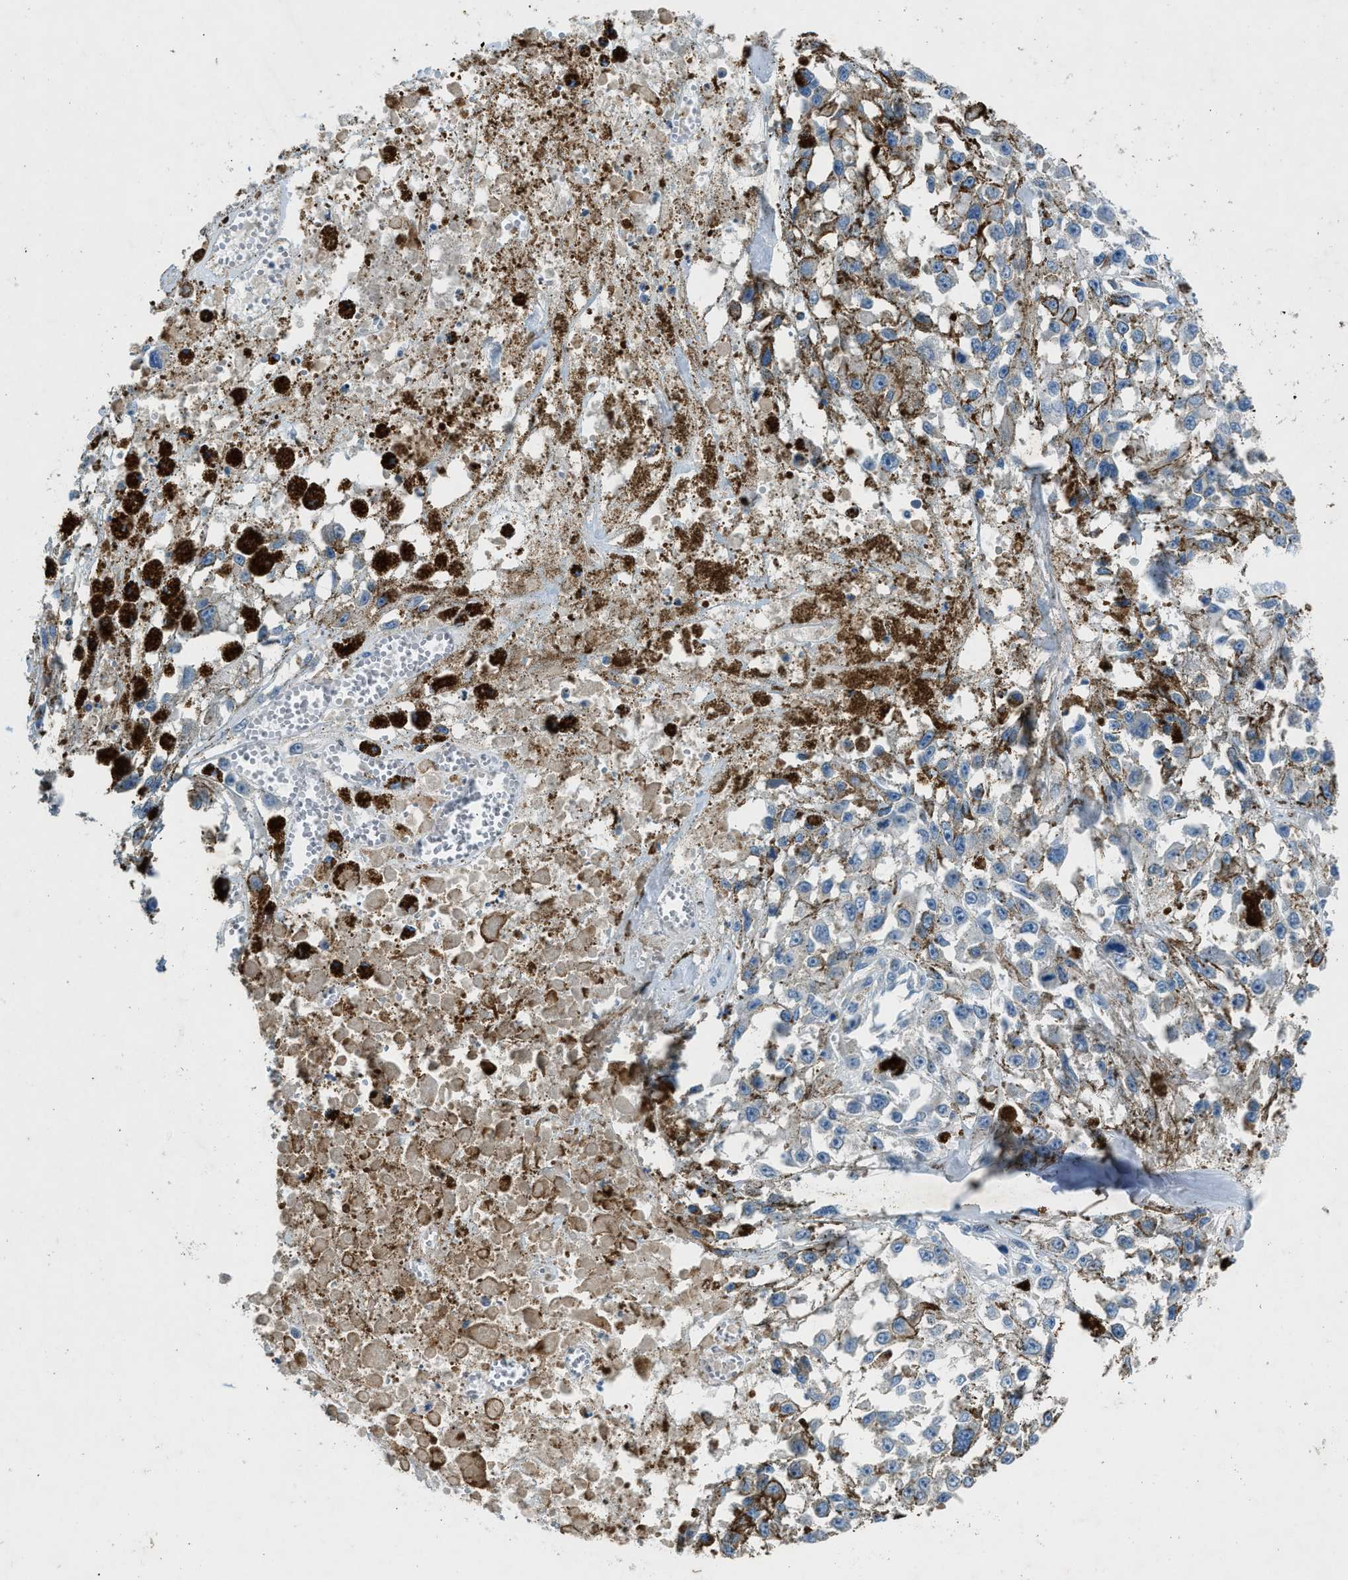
{"staining": {"intensity": "negative", "quantity": "none", "location": "none"}, "tissue": "melanoma", "cell_type": "Tumor cells", "image_type": "cancer", "snomed": [{"axis": "morphology", "description": "Malignant melanoma, Metastatic site"}, {"axis": "topography", "description": "Lymph node"}], "caption": "High magnification brightfield microscopy of malignant melanoma (metastatic site) stained with DAB (3,3'-diaminobenzidine) (brown) and counterstained with hematoxylin (blue): tumor cells show no significant positivity.", "gene": "BMP1", "patient": {"sex": "male", "age": 59}}